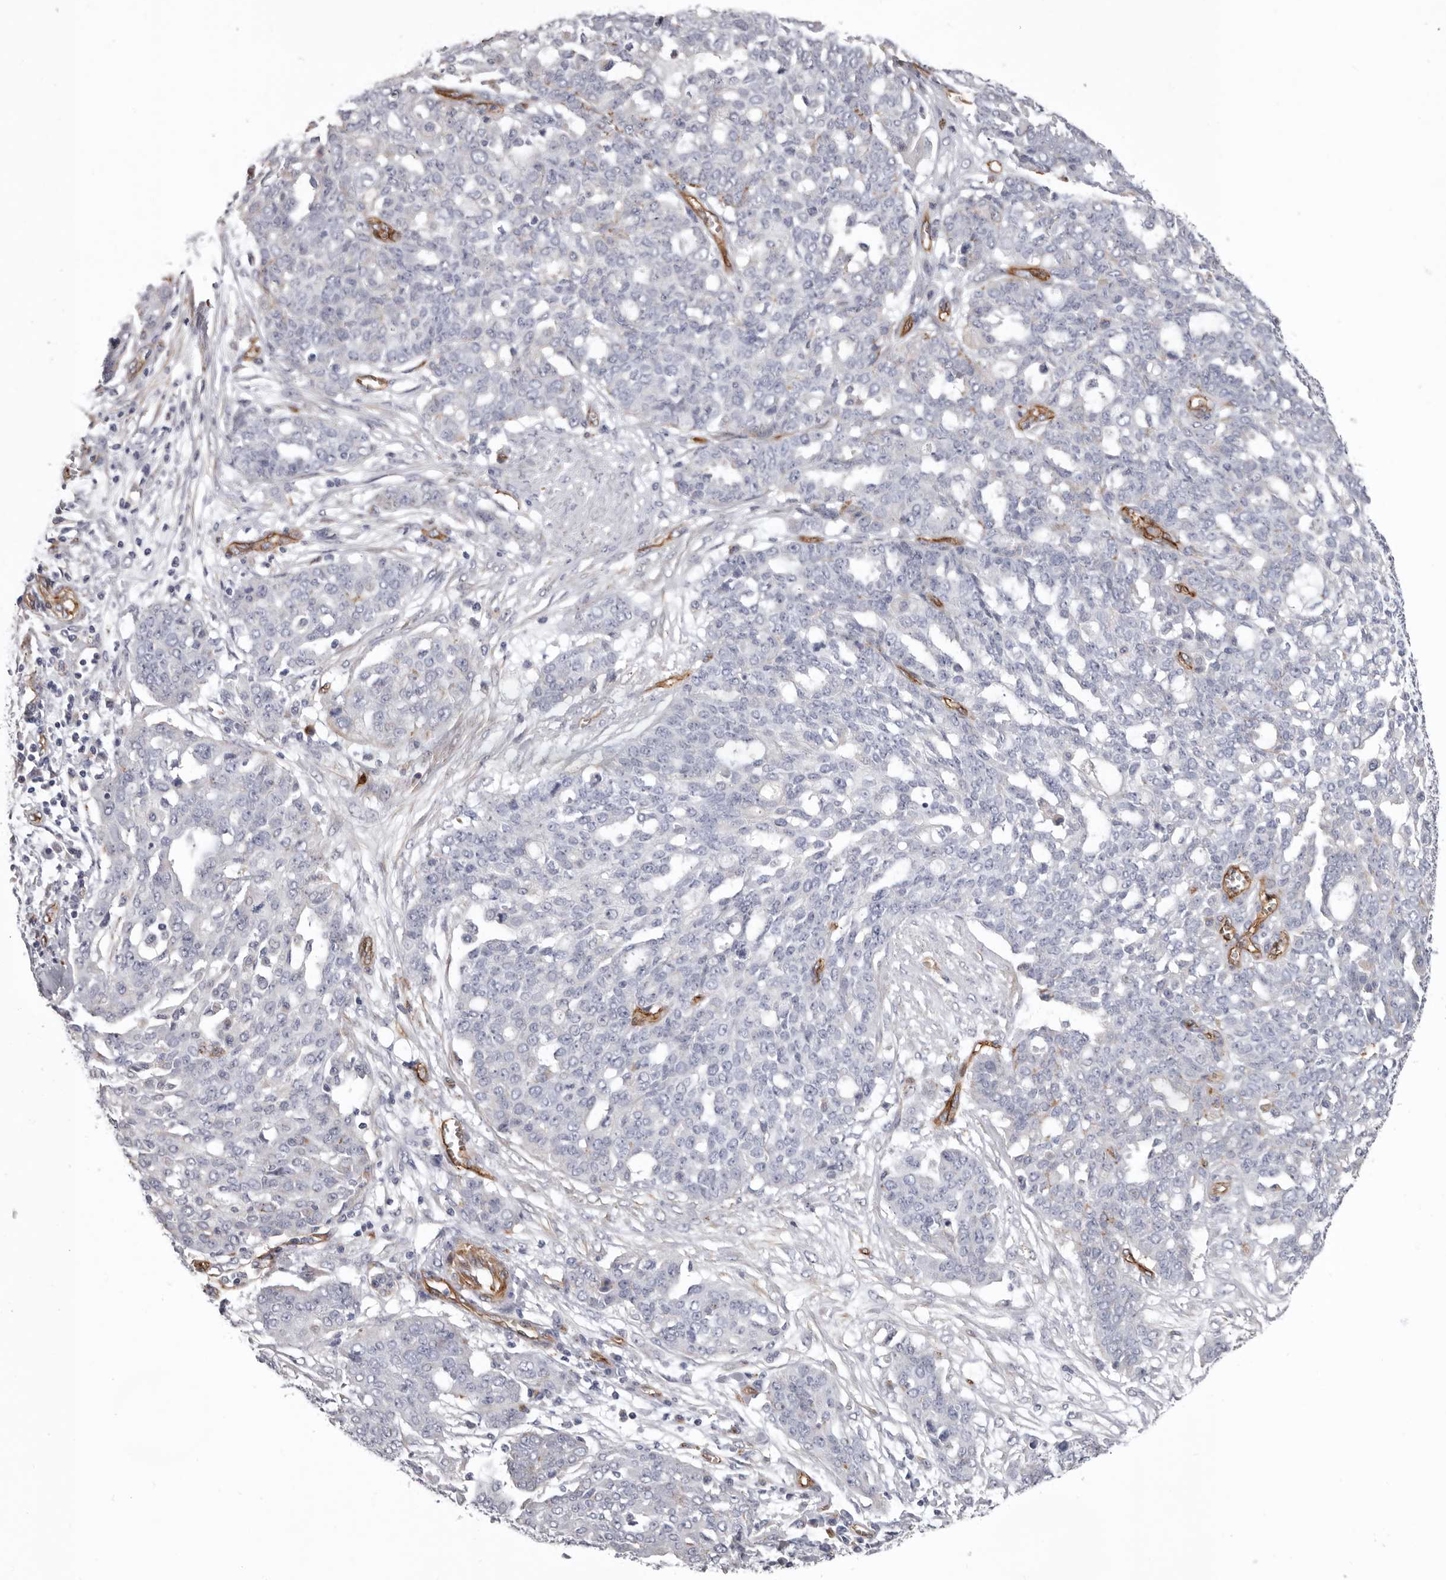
{"staining": {"intensity": "negative", "quantity": "none", "location": "none"}, "tissue": "ovarian cancer", "cell_type": "Tumor cells", "image_type": "cancer", "snomed": [{"axis": "morphology", "description": "Cystadenocarcinoma, serous, NOS"}, {"axis": "topography", "description": "Soft tissue"}, {"axis": "topography", "description": "Ovary"}], "caption": "Immunohistochemical staining of human ovarian serous cystadenocarcinoma displays no significant staining in tumor cells.", "gene": "ADGRL4", "patient": {"sex": "female", "age": 57}}